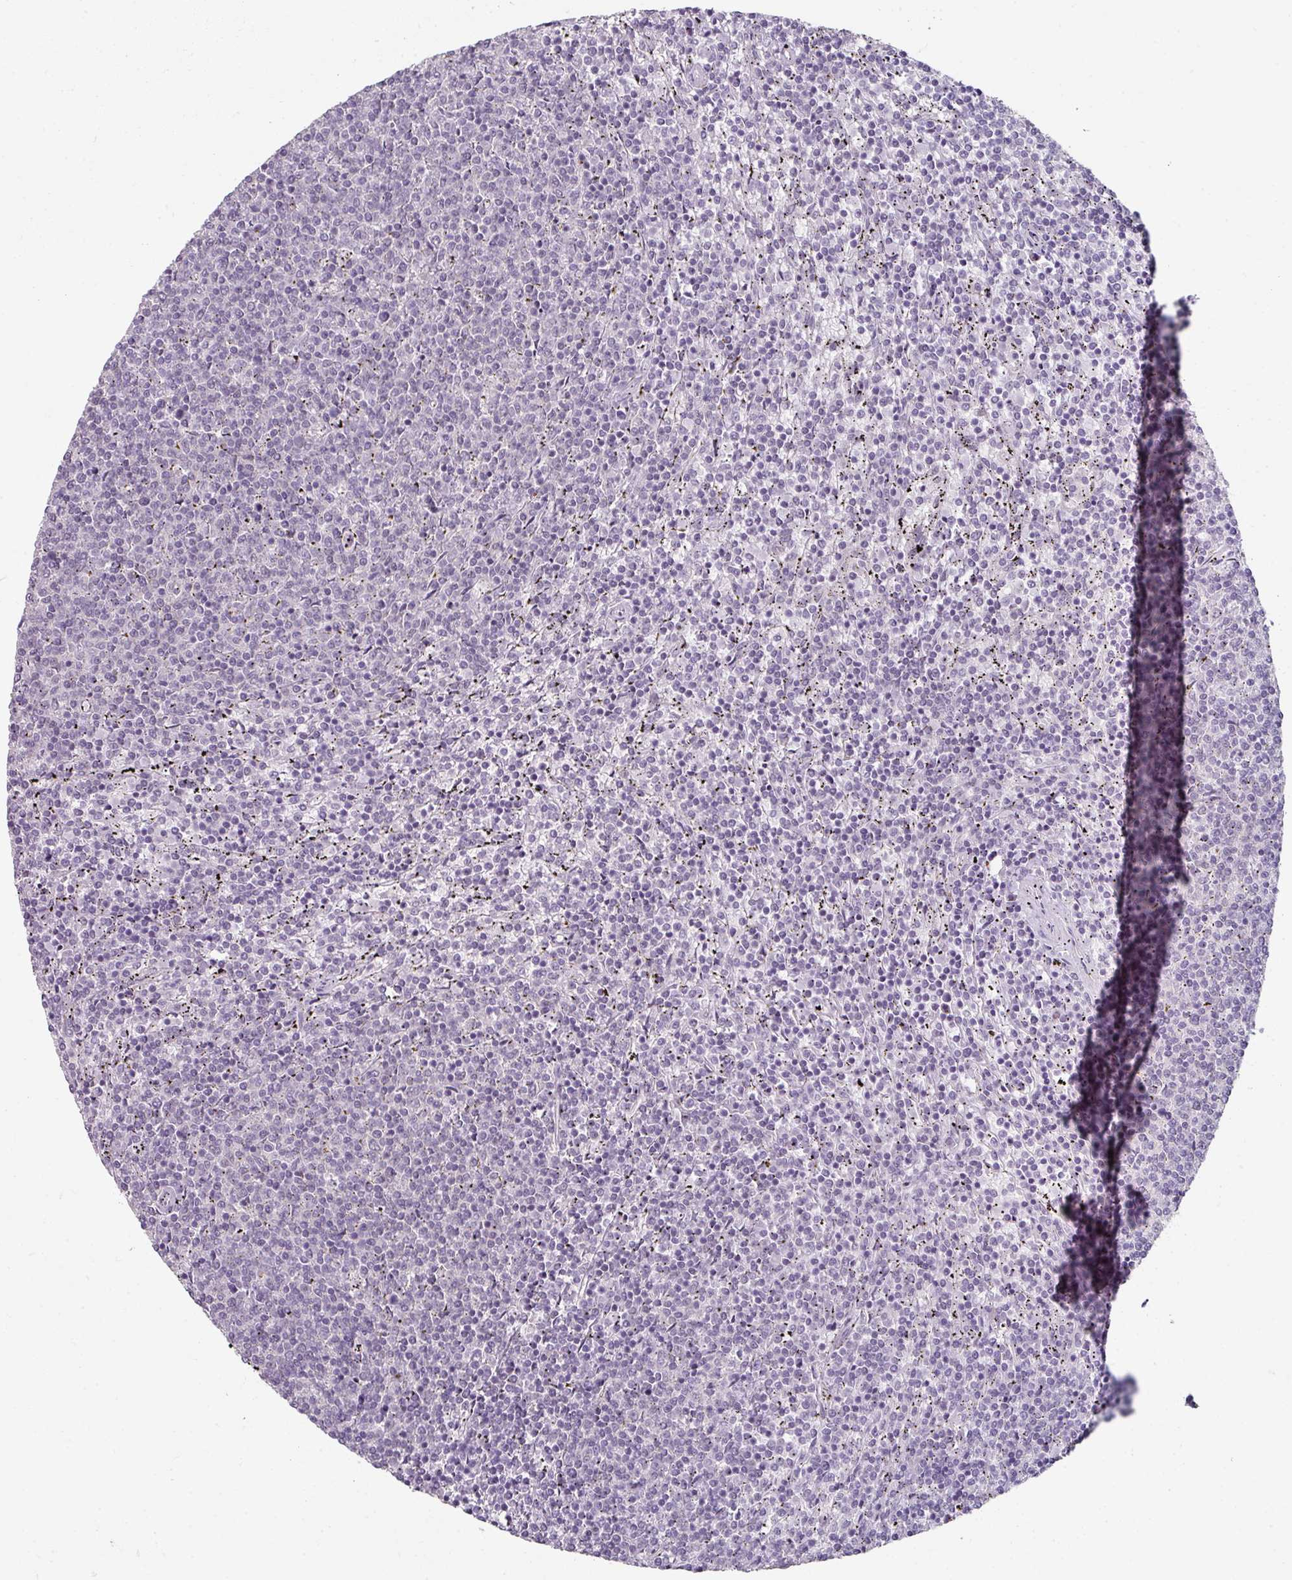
{"staining": {"intensity": "negative", "quantity": "none", "location": "none"}, "tissue": "lymphoma", "cell_type": "Tumor cells", "image_type": "cancer", "snomed": [{"axis": "morphology", "description": "Malignant lymphoma, non-Hodgkin's type, Low grade"}, {"axis": "topography", "description": "Spleen"}], "caption": "Tumor cells show no significant staining in lymphoma.", "gene": "ELK1", "patient": {"sex": "female", "age": 50}}